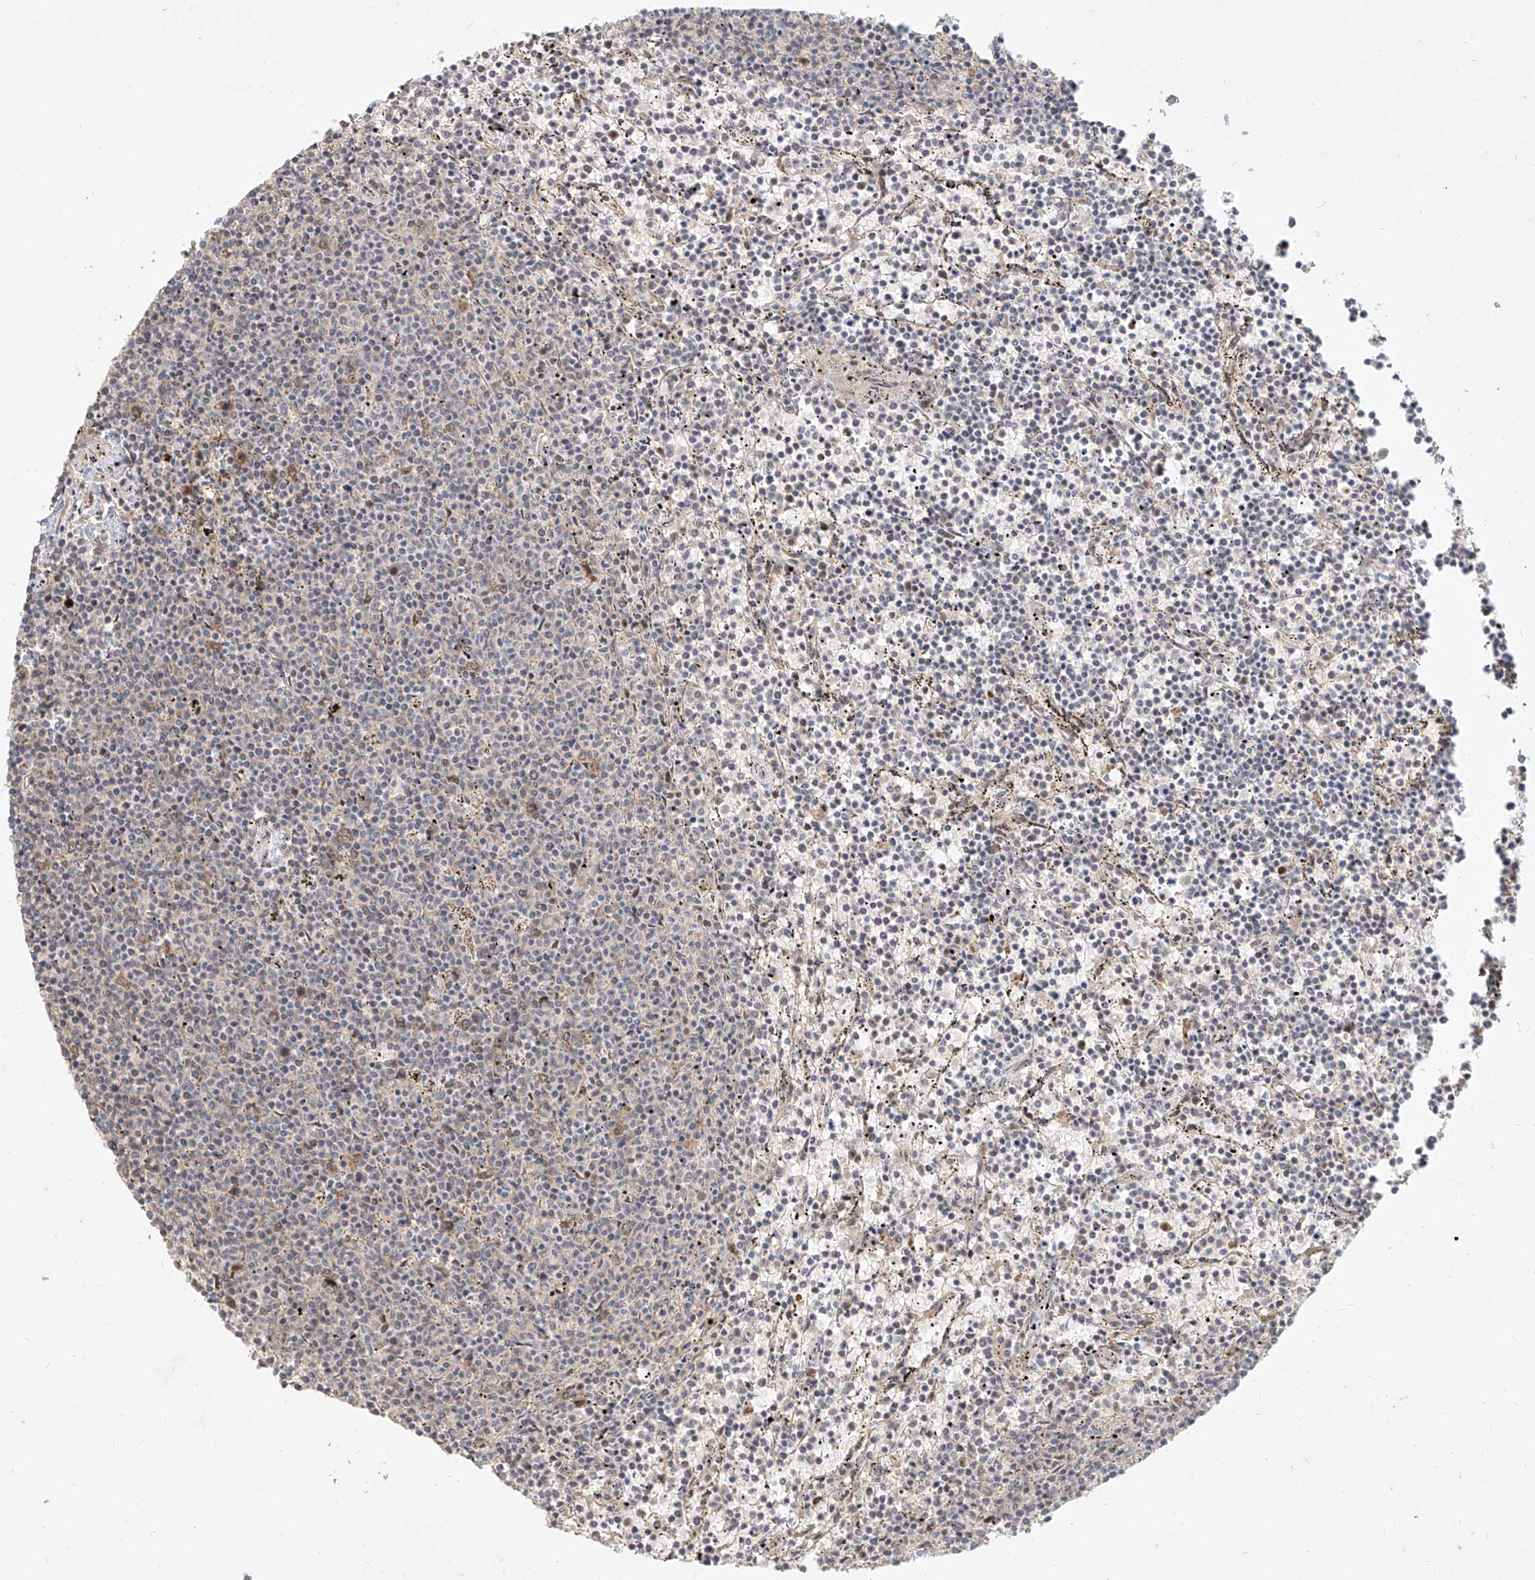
{"staining": {"intensity": "negative", "quantity": "none", "location": "none"}, "tissue": "lymphoma", "cell_type": "Tumor cells", "image_type": "cancer", "snomed": [{"axis": "morphology", "description": "Malignant lymphoma, non-Hodgkin's type, Low grade"}, {"axis": "topography", "description": "Spleen"}], "caption": "There is no significant staining in tumor cells of lymphoma.", "gene": "BYSL", "patient": {"sex": "female", "age": 50}}